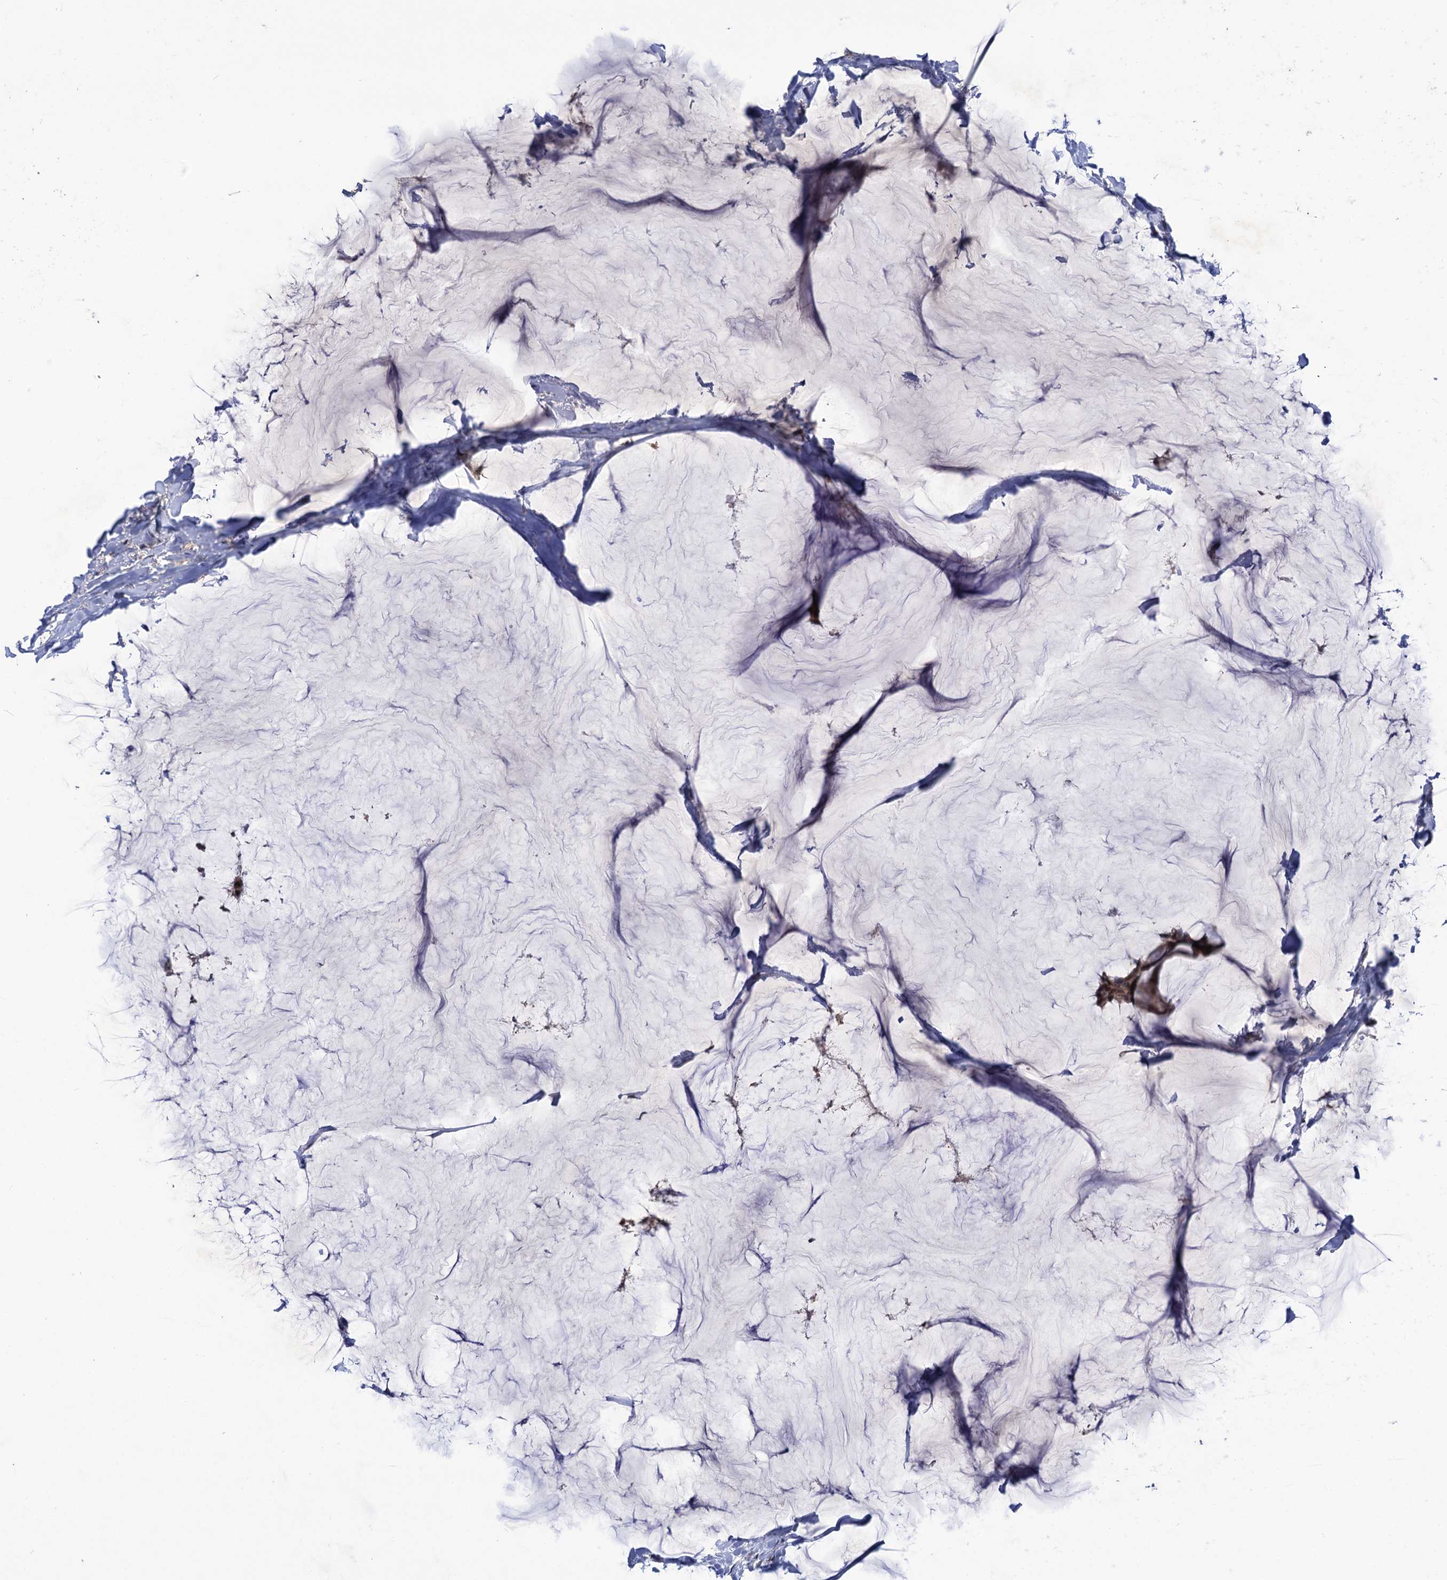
{"staining": {"intensity": "weak", "quantity": ">75%", "location": "cytoplasmic/membranous,nuclear"}, "tissue": "breast cancer", "cell_type": "Tumor cells", "image_type": "cancer", "snomed": [{"axis": "morphology", "description": "Duct carcinoma"}, {"axis": "topography", "description": "Breast"}], "caption": "Protein analysis of breast cancer (intraductal carcinoma) tissue demonstrates weak cytoplasmic/membranous and nuclear expression in about >75% of tumor cells. Nuclei are stained in blue.", "gene": "LRRC63", "patient": {"sex": "female", "age": 93}}